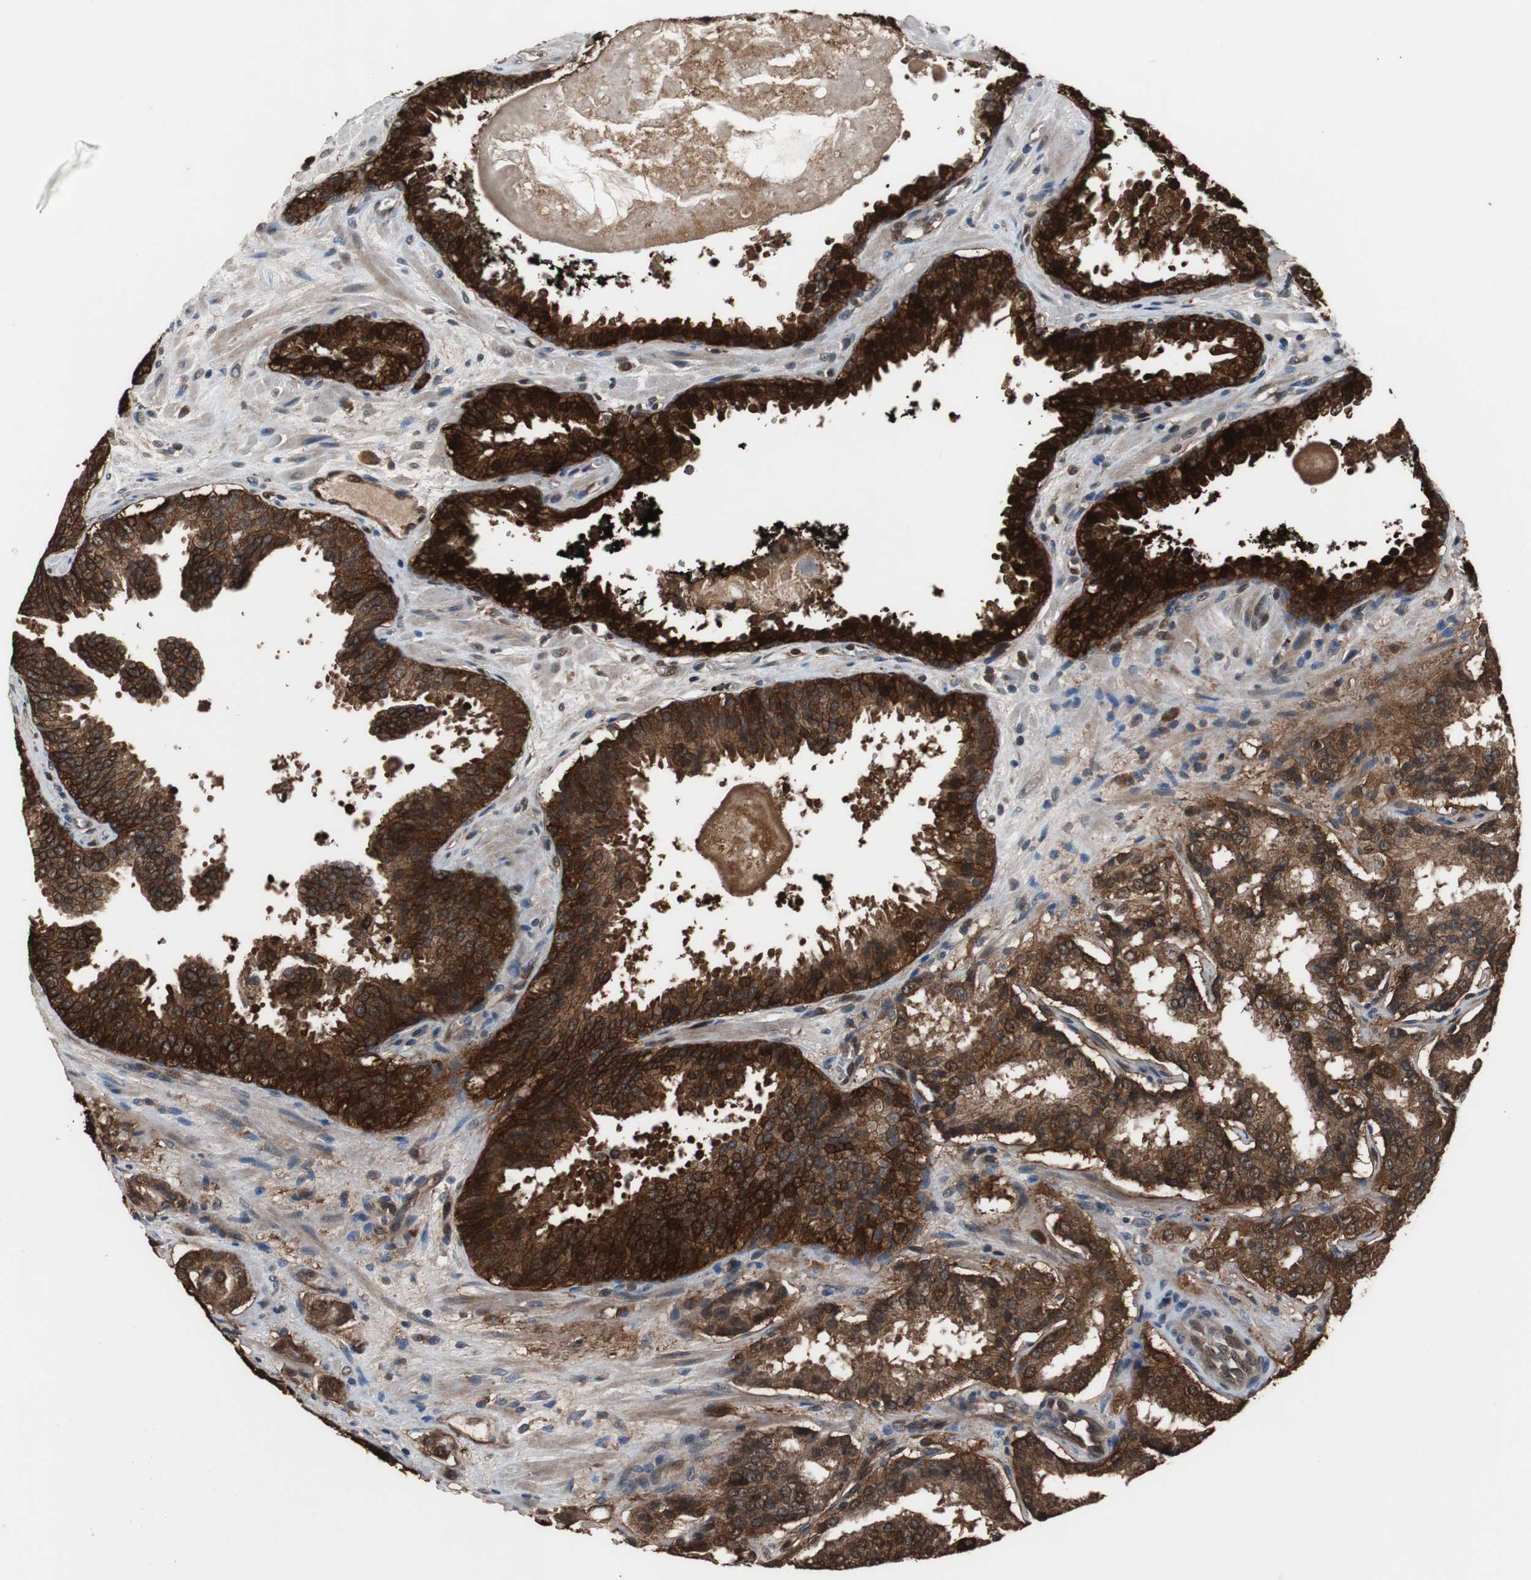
{"staining": {"intensity": "strong", "quantity": ">75%", "location": "cytoplasmic/membranous,nuclear"}, "tissue": "prostate cancer", "cell_type": "Tumor cells", "image_type": "cancer", "snomed": [{"axis": "morphology", "description": "Adenocarcinoma, High grade"}, {"axis": "topography", "description": "Prostate"}], "caption": "Prostate cancer stained with immunohistochemistry (IHC) shows strong cytoplasmic/membranous and nuclear positivity in approximately >75% of tumor cells.", "gene": "NDRG1", "patient": {"sex": "male", "age": 58}}